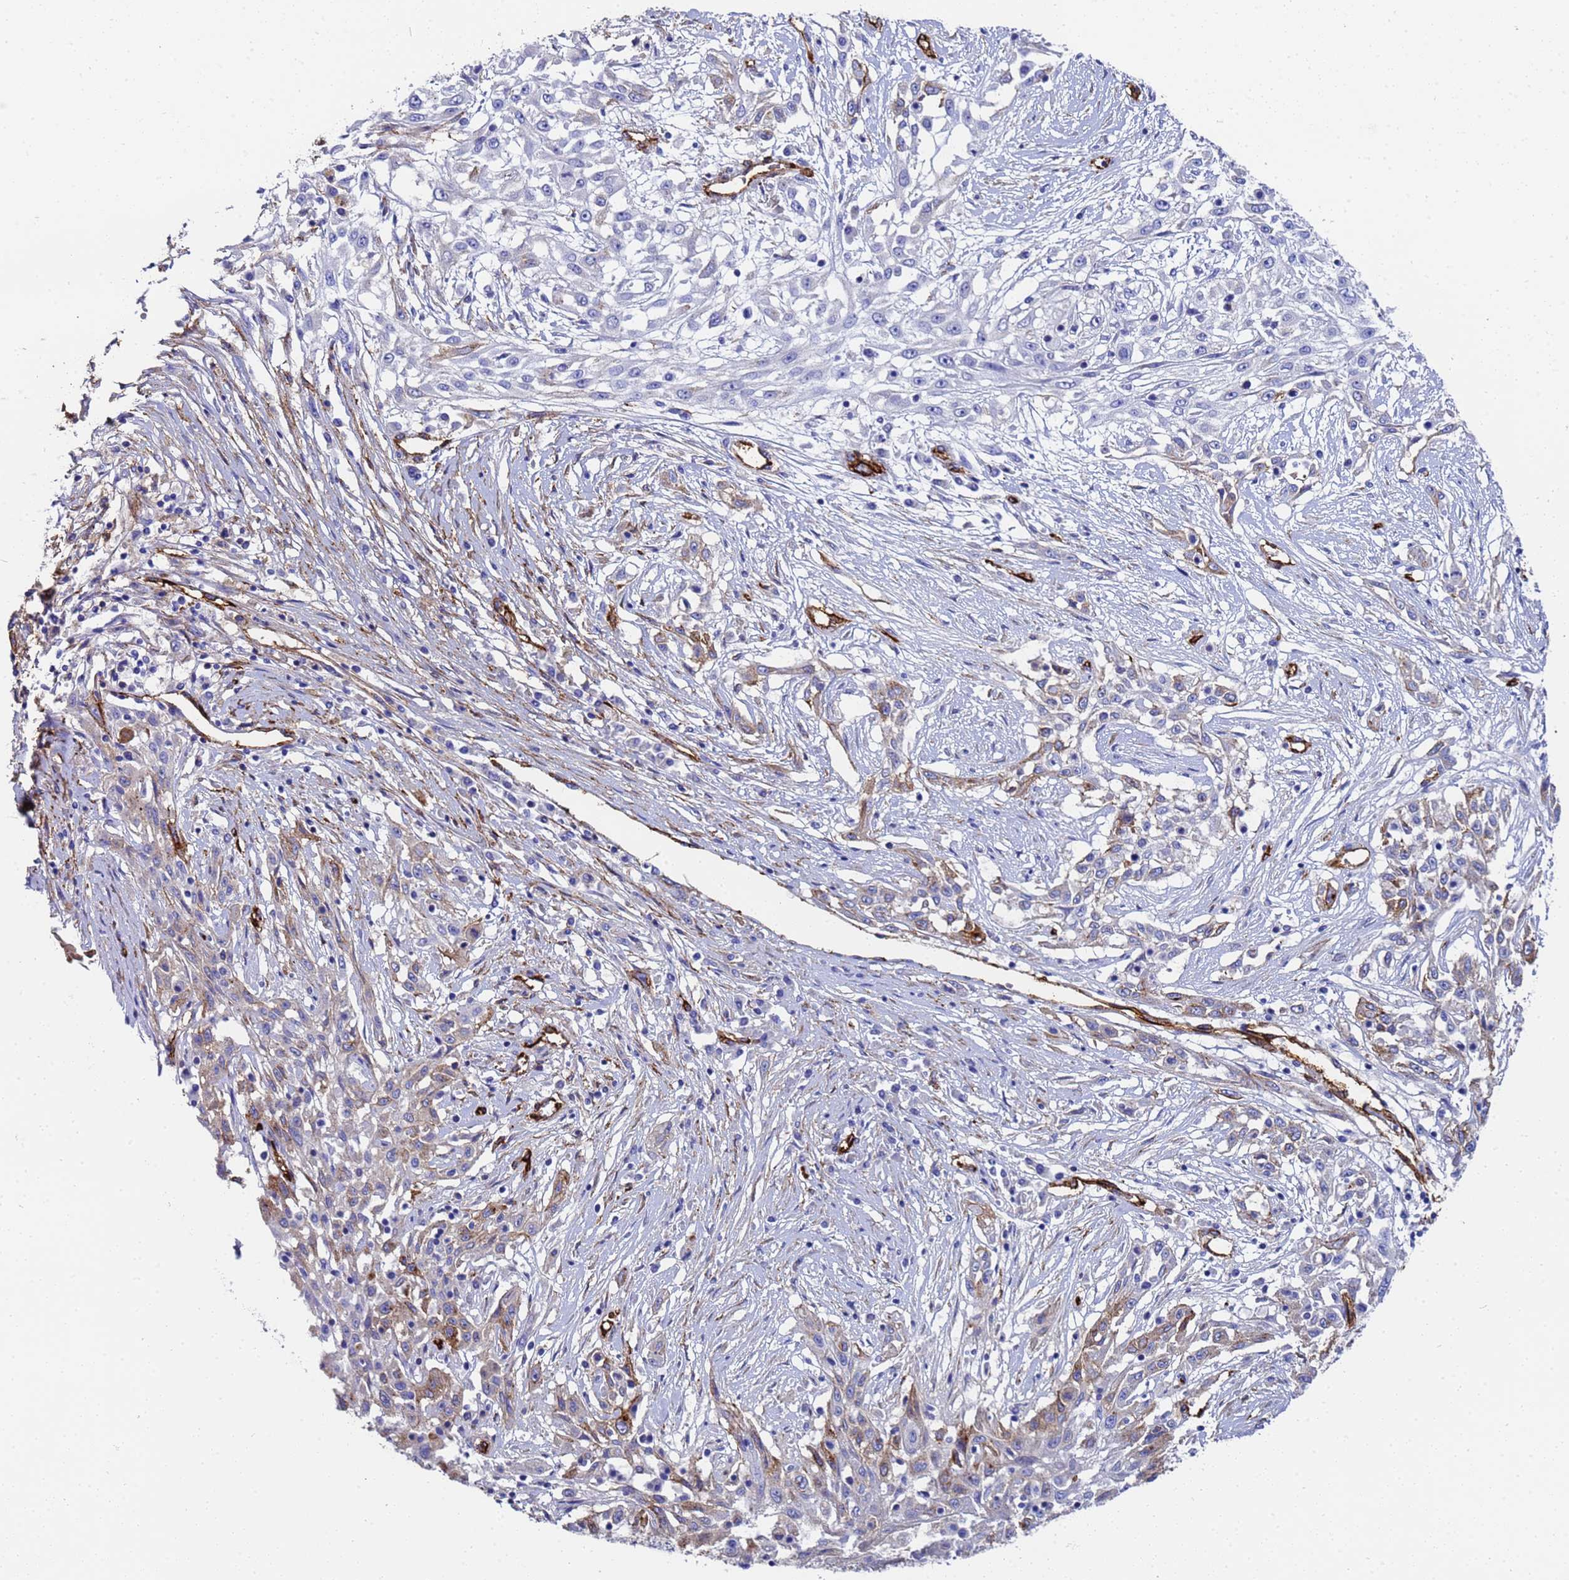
{"staining": {"intensity": "weak", "quantity": "<25%", "location": "cytoplasmic/membranous"}, "tissue": "skin cancer", "cell_type": "Tumor cells", "image_type": "cancer", "snomed": [{"axis": "morphology", "description": "Squamous cell carcinoma, NOS"}, {"axis": "morphology", "description": "Squamous cell carcinoma, metastatic, NOS"}, {"axis": "topography", "description": "Skin"}, {"axis": "topography", "description": "Lymph node"}], "caption": "Immunohistochemistry (IHC) of skin cancer (metastatic squamous cell carcinoma) displays no positivity in tumor cells.", "gene": "ADIPOQ", "patient": {"sex": "male", "age": 75}}